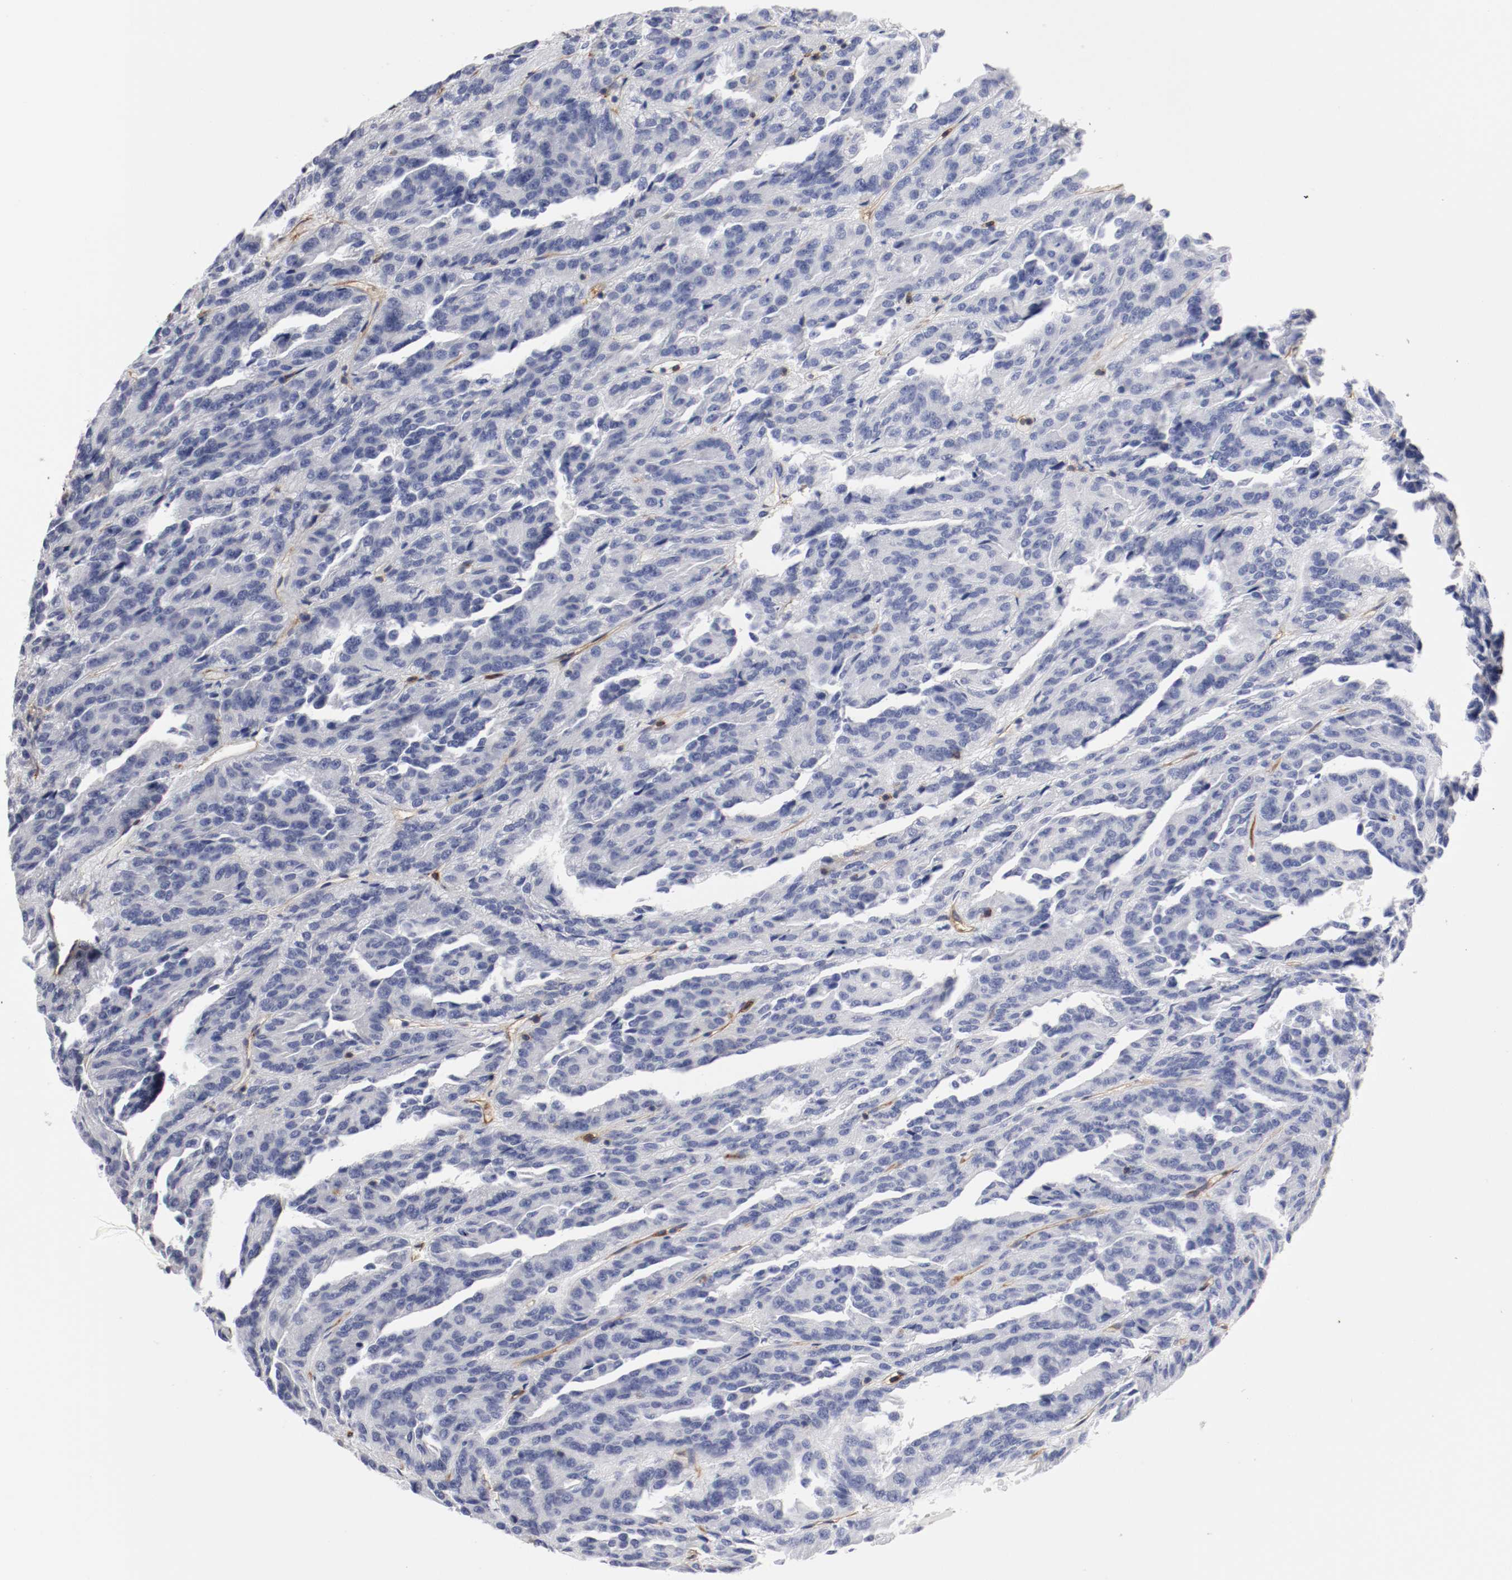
{"staining": {"intensity": "negative", "quantity": "none", "location": "none"}, "tissue": "renal cancer", "cell_type": "Tumor cells", "image_type": "cancer", "snomed": [{"axis": "morphology", "description": "Adenocarcinoma, NOS"}, {"axis": "topography", "description": "Kidney"}], "caption": "The micrograph shows no significant staining in tumor cells of renal adenocarcinoma.", "gene": "IFITM1", "patient": {"sex": "male", "age": 46}}